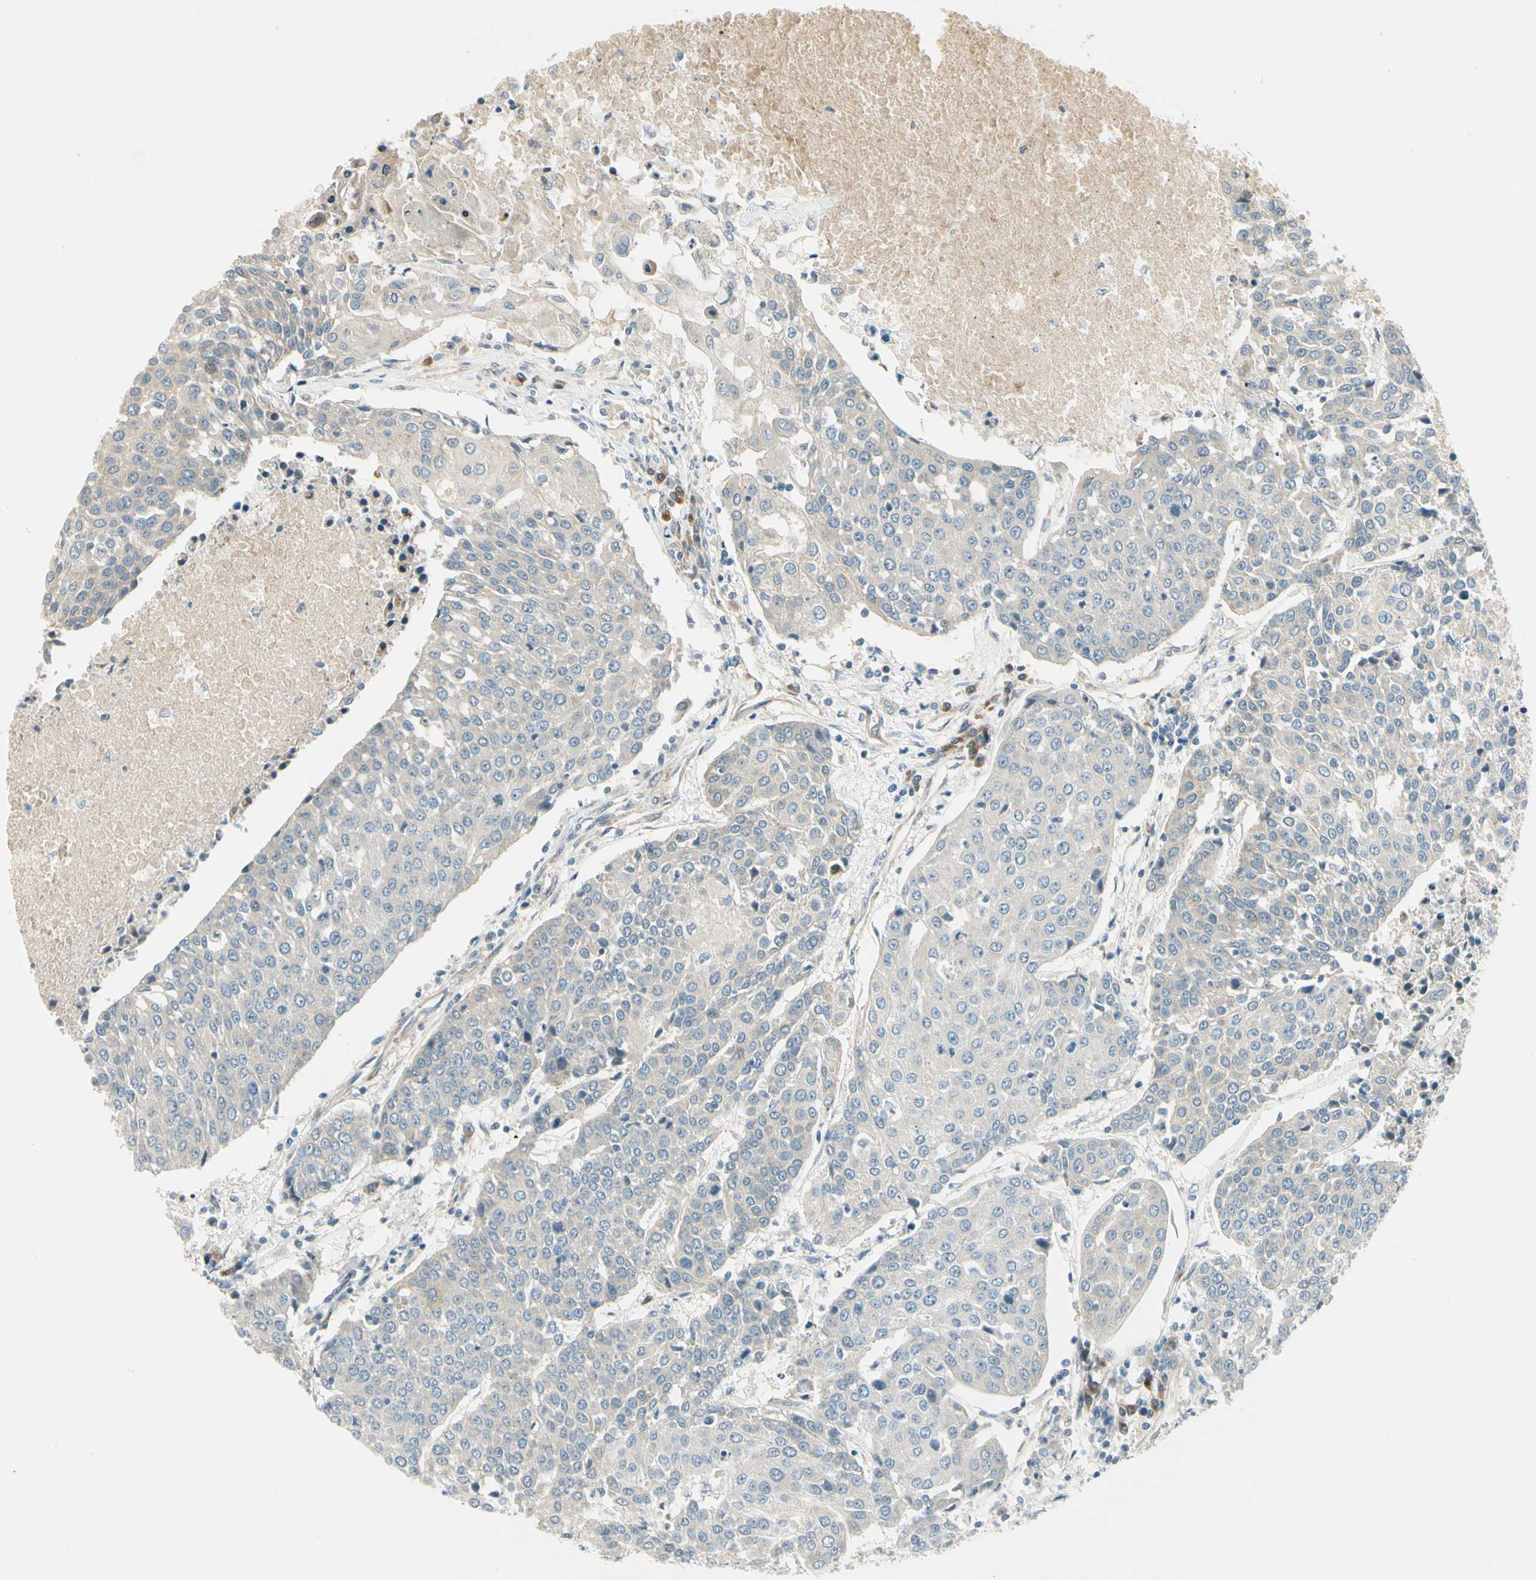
{"staining": {"intensity": "weak", "quantity": ">75%", "location": "cytoplasmic/membranous"}, "tissue": "urothelial cancer", "cell_type": "Tumor cells", "image_type": "cancer", "snomed": [{"axis": "morphology", "description": "Urothelial carcinoma, High grade"}, {"axis": "topography", "description": "Urinary bladder"}], "caption": "Urothelial cancer stained with immunohistochemistry (IHC) reveals weak cytoplasmic/membranous expression in about >75% of tumor cells. The staining was performed using DAB (3,3'-diaminobenzidine) to visualize the protein expression in brown, while the nuclei were stained in blue with hematoxylin (Magnification: 20x).", "gene": "MANSC1", "patient": {"sex": "female", "age": 85}}